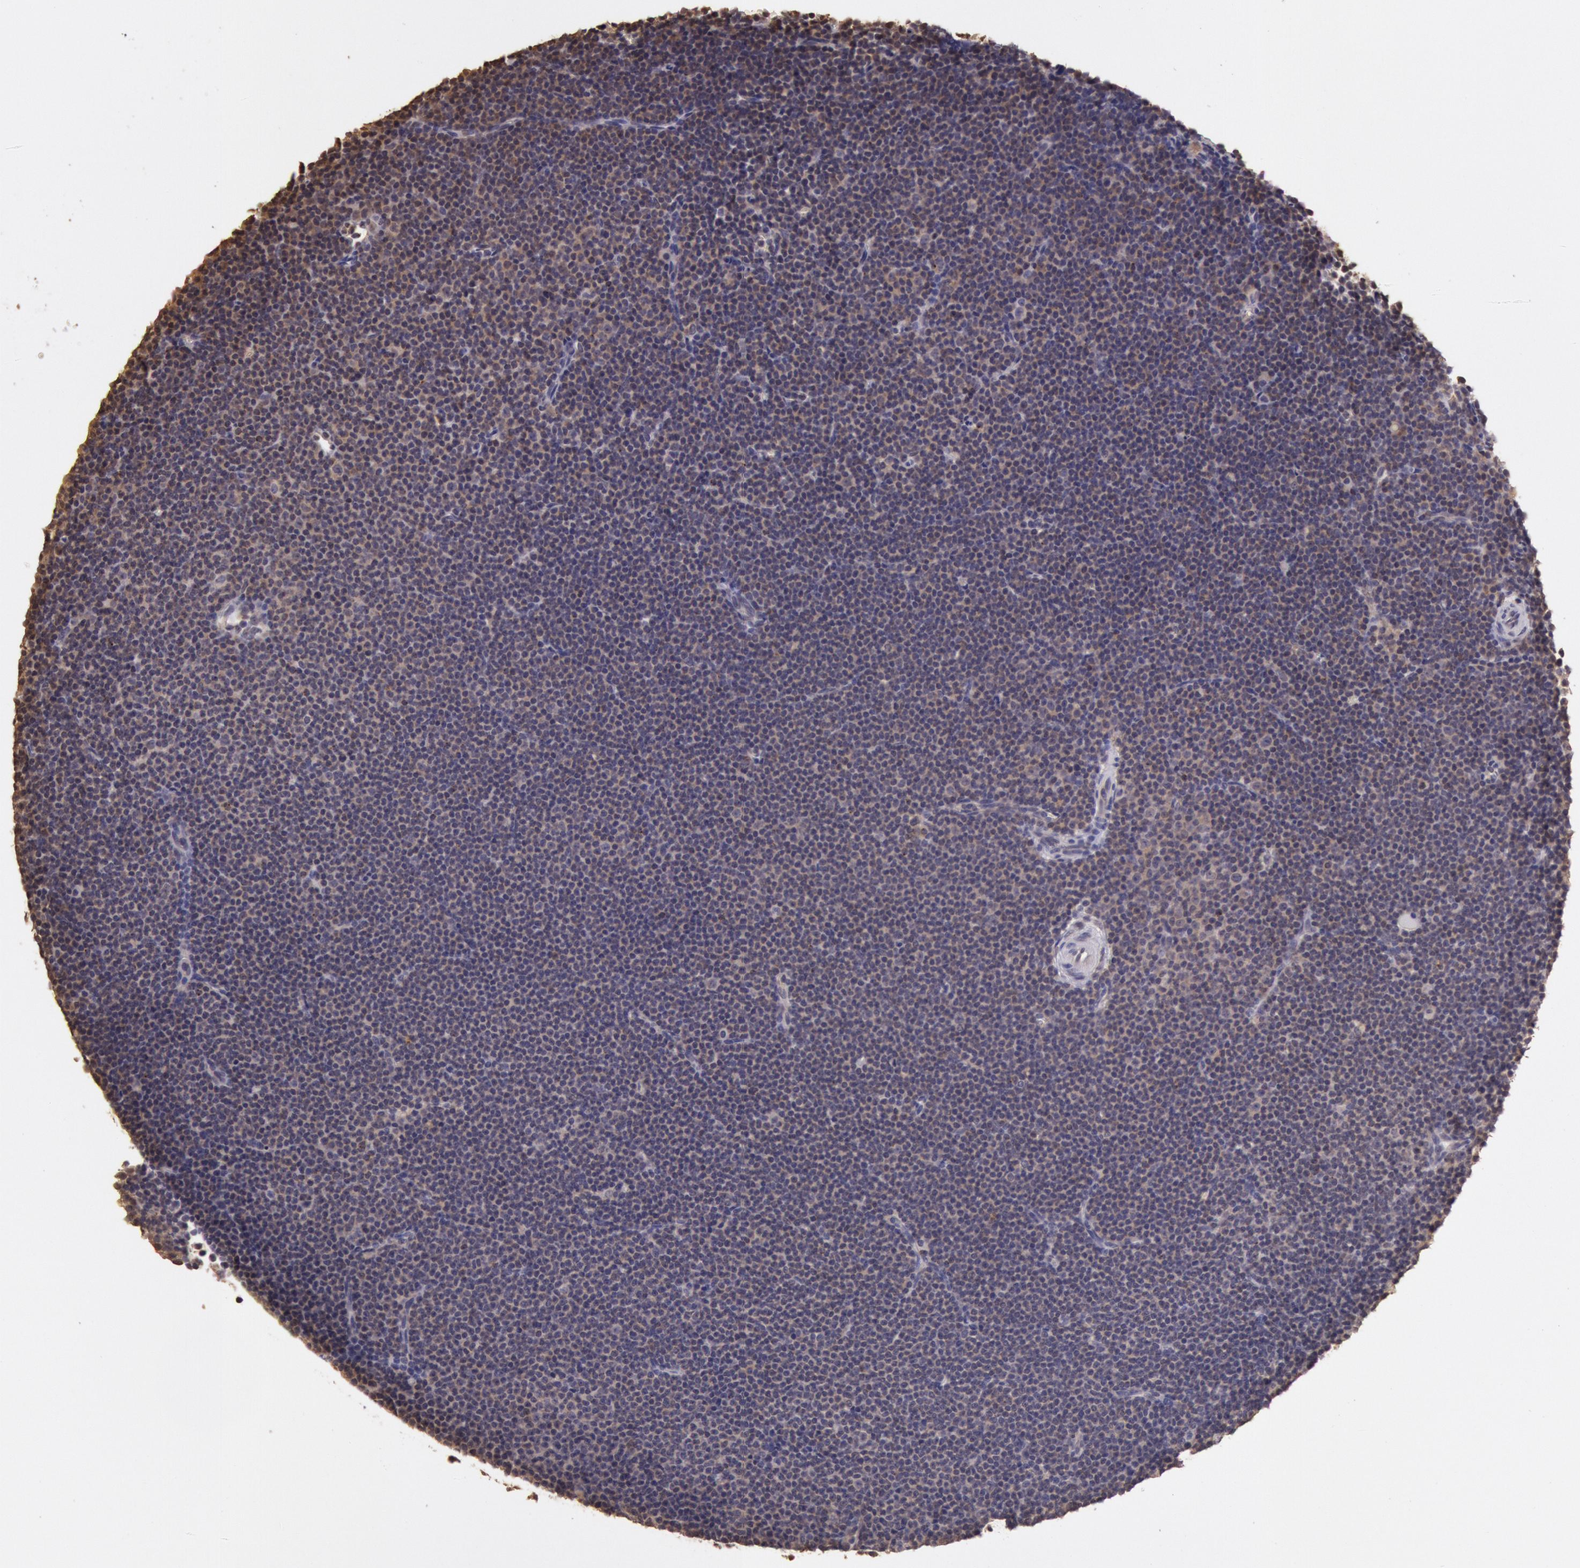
{"staining": {"intensity": "weak", "quantity": "<25%", "location": "cytoplasmic/membranous"}, "tissue": "lymphoma", "cell_type": "Tumor cells", "image_type": "cancer", "snomed": [{"axis": "morphology", "description": "Malignant lymphoma, non-Hodgkin's type, Low grade"}, {"axis": "topography", "description": "Lymph node"}], "caption": "IHC photomicrograph of human malignant lymphoma, non-Hodgkin's type (low-grade) stained for a protein (brown), which shows no expression in tumor cells.", "gene": "SOD1", "patient": {"sex": "female", "age": 69}}